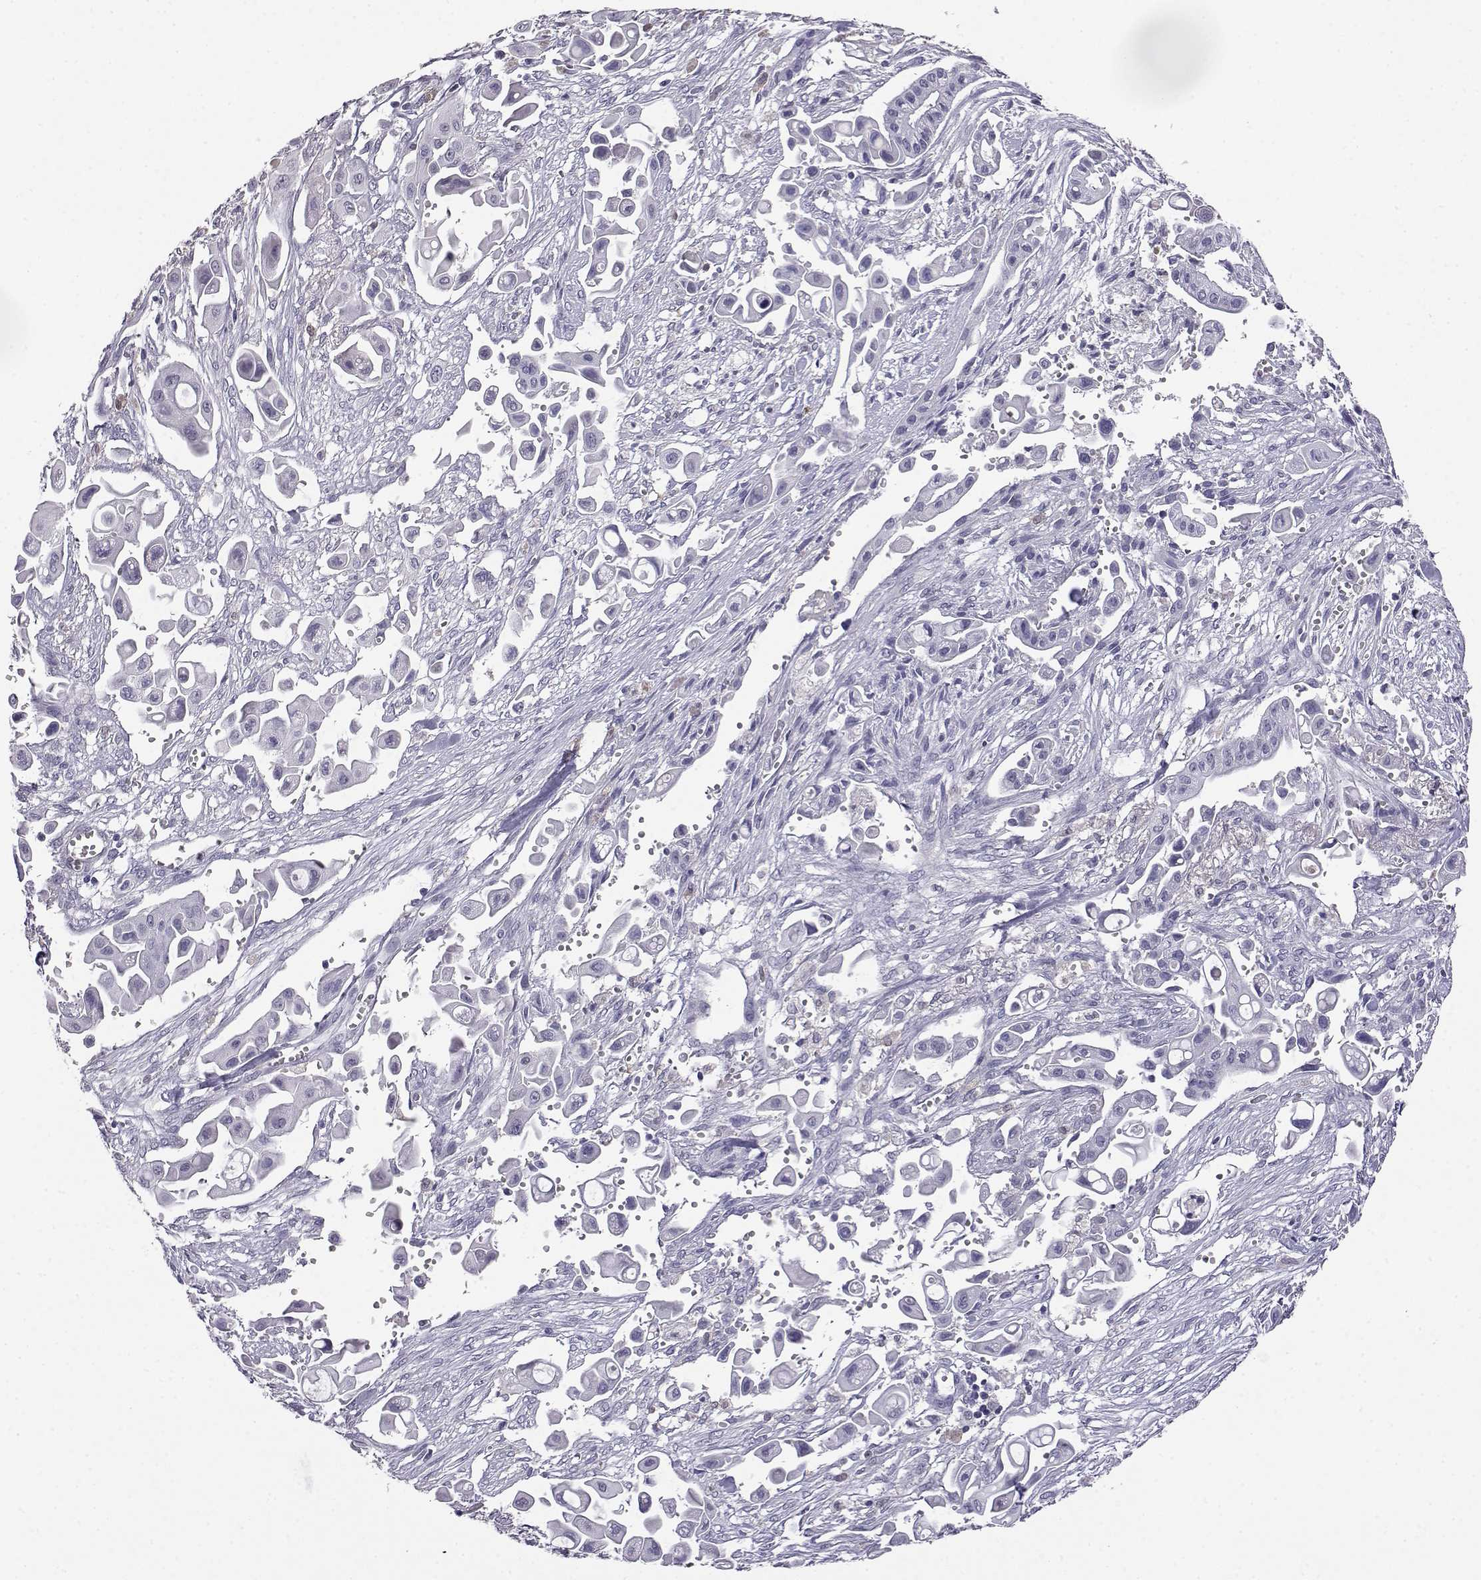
{"staining": {"intensity": "negative", "quantity": "none", "location": "none"}, "tissue": "pancreatic cancer", "cell_type": "Tumor cells", "image_type": "cancer", "snomed": [{"axis": "morphology", "description": "Adenocarcinoma, NOS"}, {"axis": "topography", "description": "Pancreas"}], "caption": "Protein analysis of pancreatic cancer exhibits no significant expression in tumor cells.", "gene": "AKR1B1", "patient": {"sex": "male", "age": 50}}